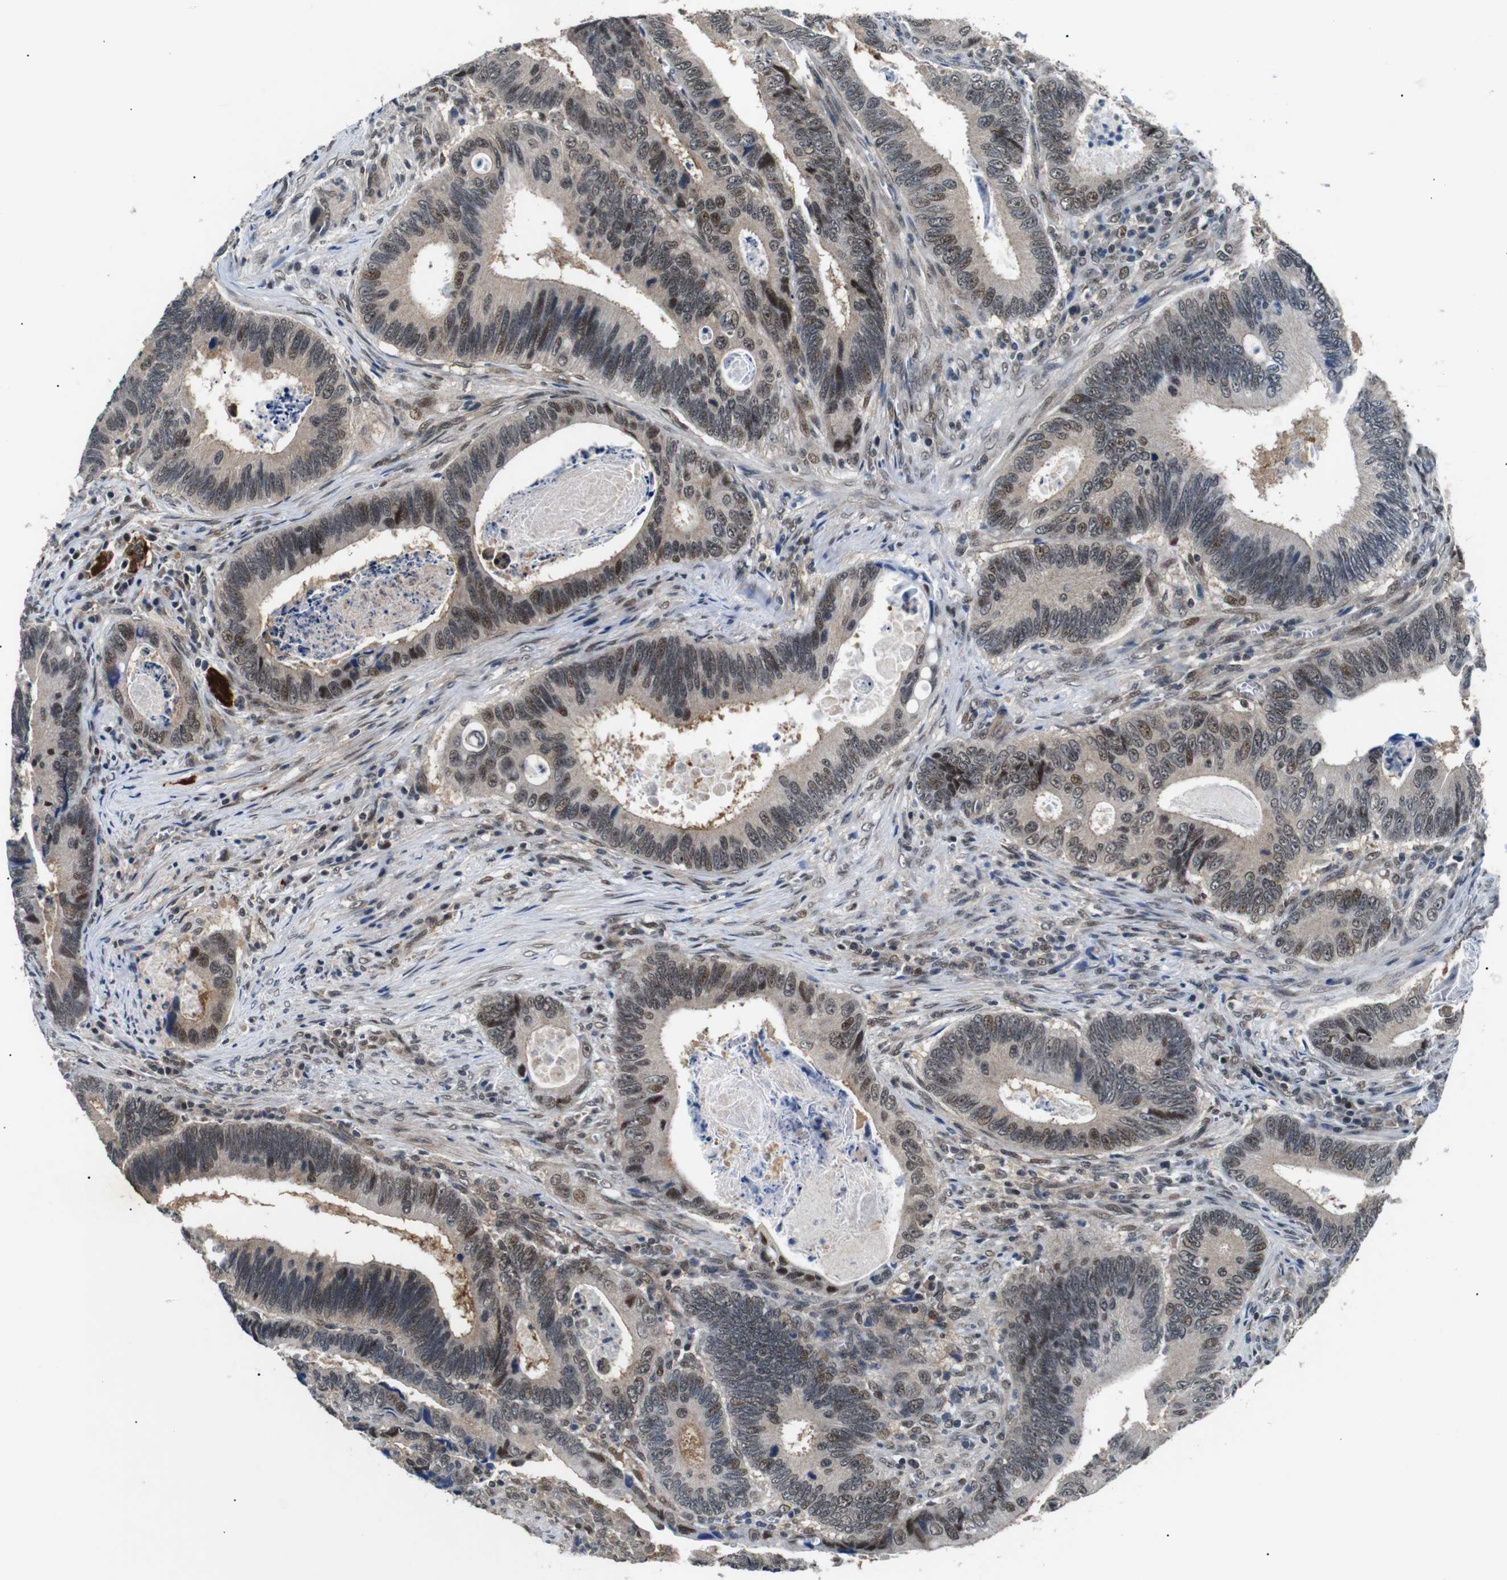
{"staining": {"intensity": "moderate", "quantity": "25%-75%", "location": "cytoplasmic/membranous,nuclear"}, "tissue": "colorectal cancer", "cell_type": "Tumor cells", "image_type": "cancer", "snomed": [{"axis": "morphology", "description": "Inflammation, NOS"}, {"axis": "morphology", "description": "Adenocarcinoma, NOS"}, {"axis": "topography", "description": "Colon"}], "caption": "A high-resolution micrograph shows immunohistochemistry (IHC) staining of colorectal cancer (adenocarcinoma), which displays moderate cytoplasmic/membranous and nuclear positivity in approximately 25%-75% of tumor cells.", "gene": "SKP1", "patient": {"sex": "male", "age": 72}}